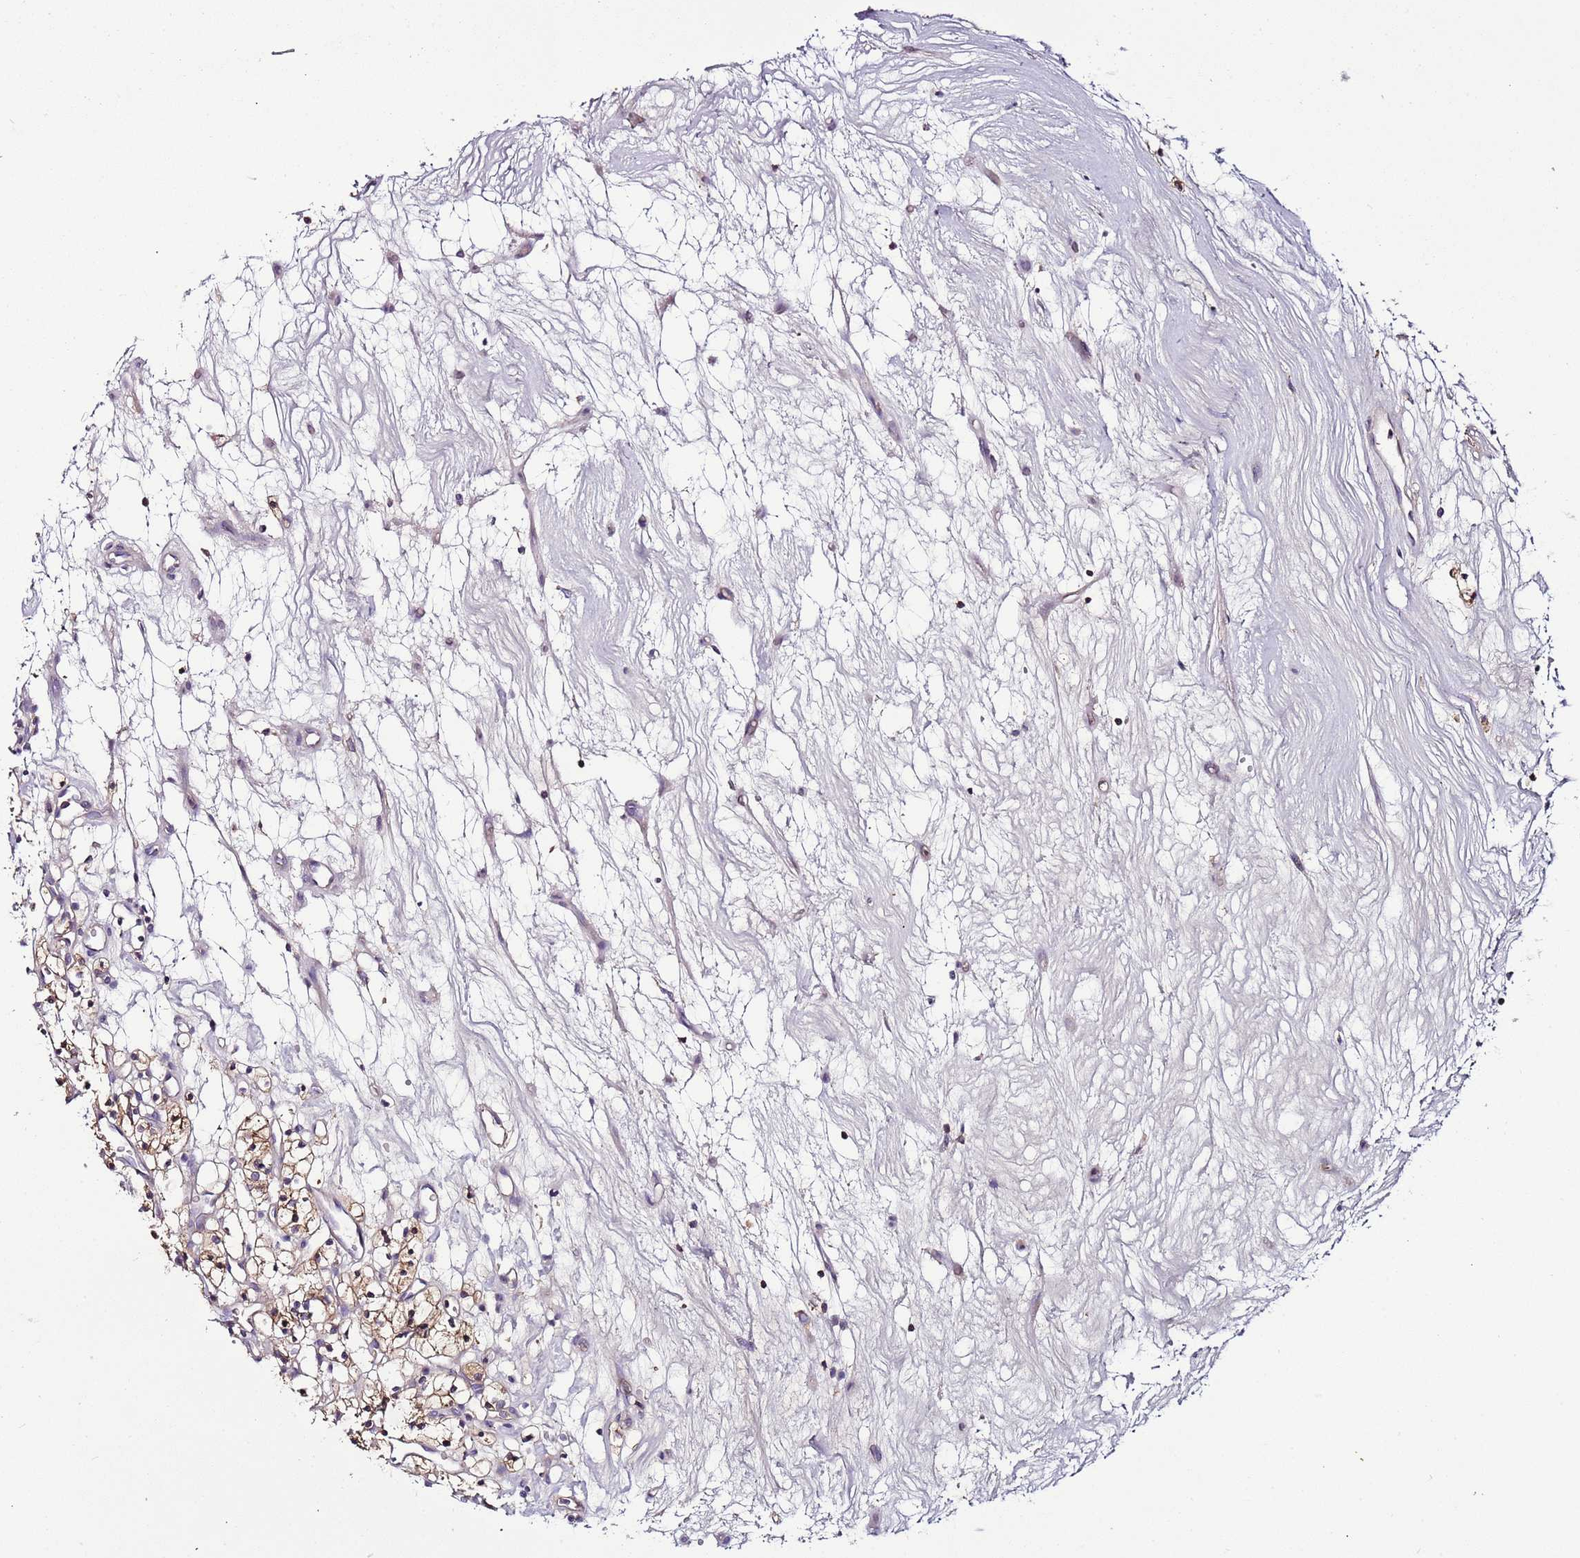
{"staining": {"intensity": "moderate", "quantity": ">75%", "location": "cytoplasmic/membranous"}, "tissue": "renal cancer", "cell_type": "Tumor cells", "image_type": "cancer", "snomed": [{"axis": "morphology", "description": "Adenocarcinoma, NOS"}, {"axis": "topography", "description": "Kidney"}], "caption": "Renal adenocarcinoma tissue displays moderate cytoplasmic/membranous expression in approximately >75% of tumor cells", "gene": "IGIP", "patient": {"sex": "female", "age": 57}}